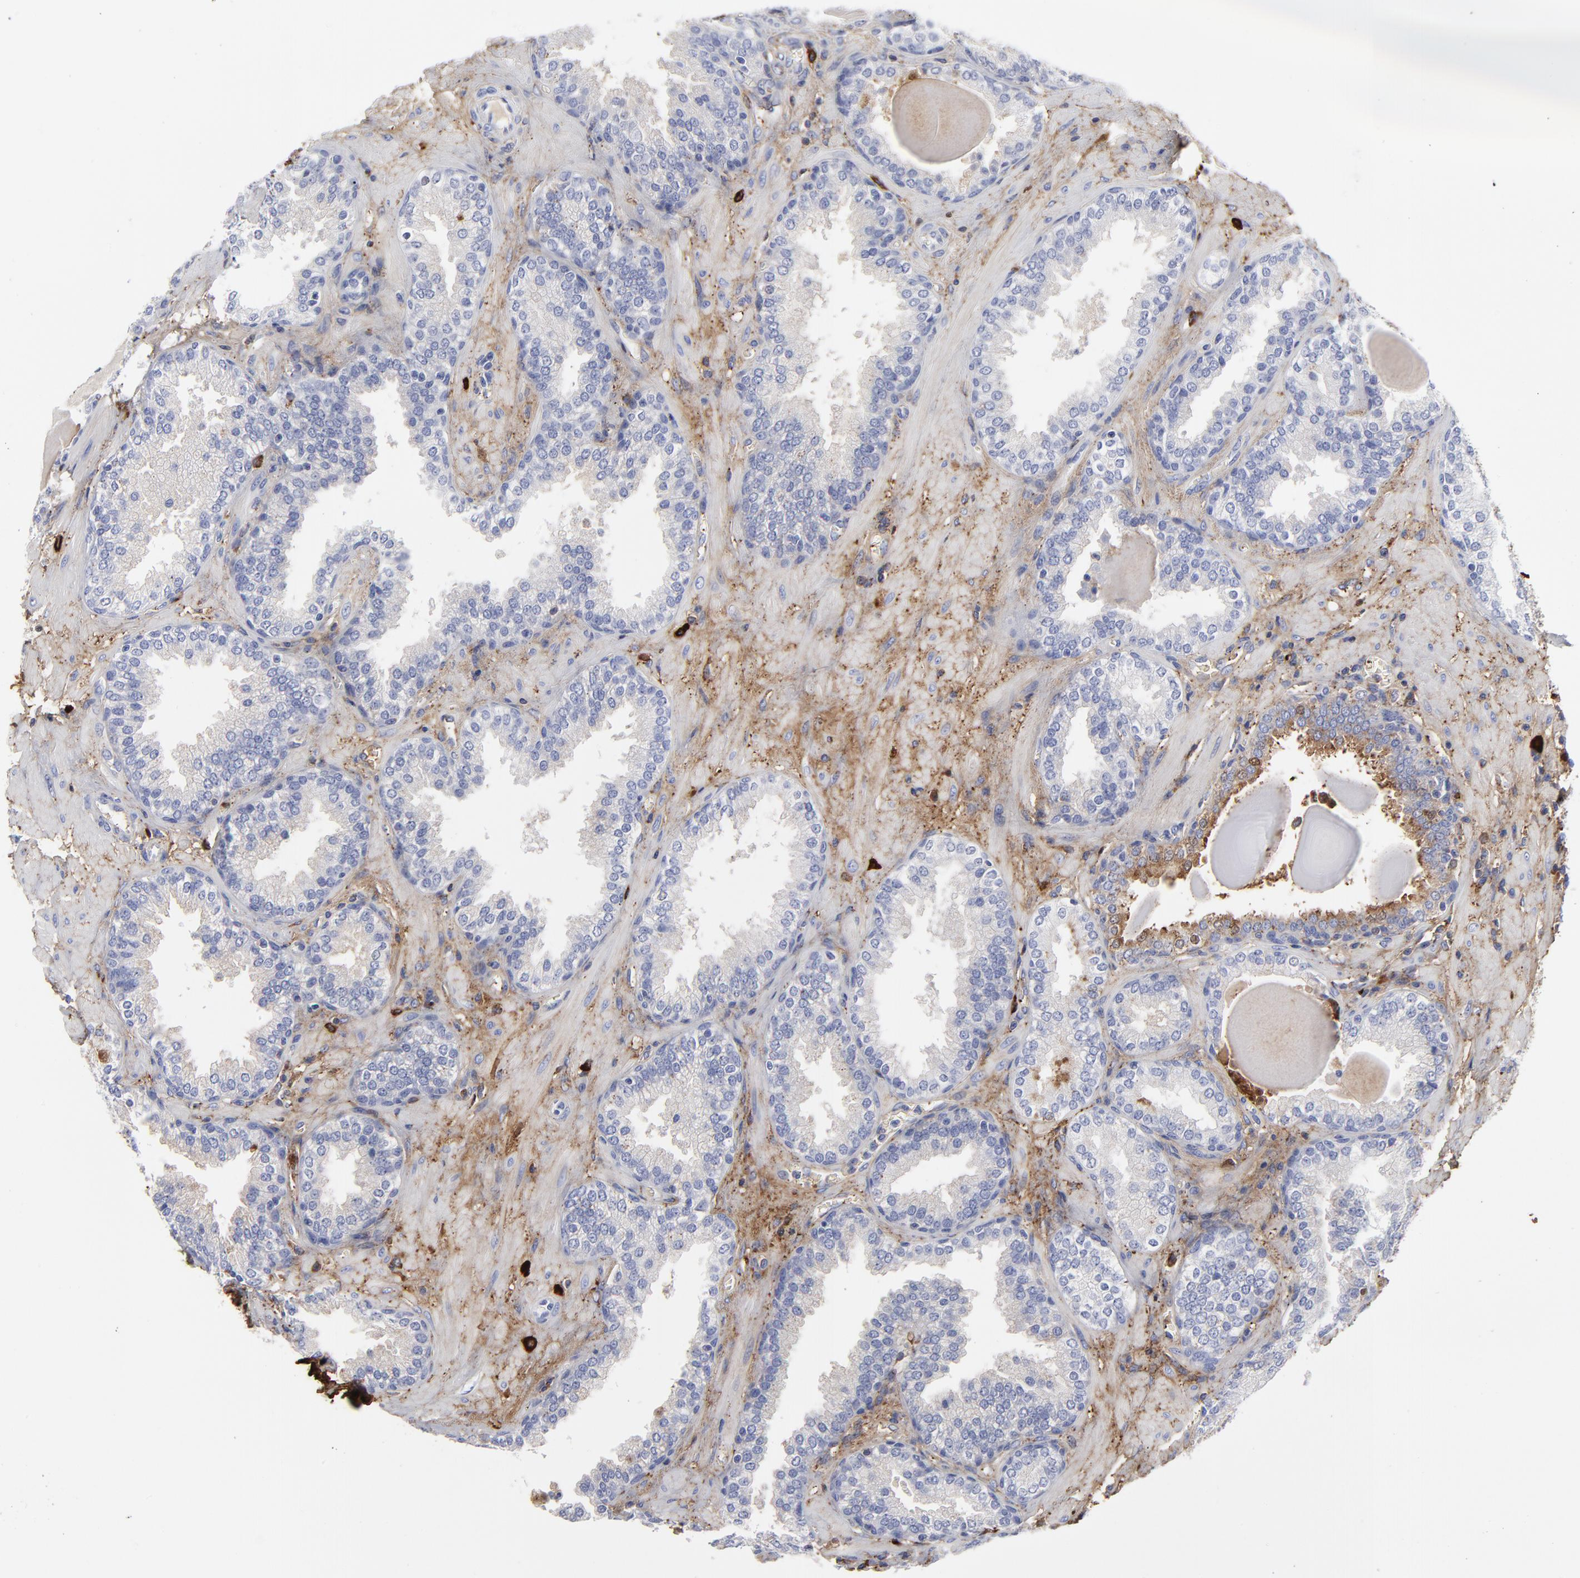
{"staining": {"intensity": "negative", "quantity": "none", "location": "none"}, "tissue": "prostate", "cell_type": "Glandular cells", "image_type": "normal", "snomed": [{"axis": "morphology", "description": "Normal tissue, NOS"}, {"axis": "topography", "description": "Prostate"}], "caption": "A high-resolution photomicrograph shows immunohistochemistry staining of unremarkable prostate, which displays no significant staining in glandular cells. Brightfield microscopy of immunohistochemistry (IHC) stained with DAB (brown) and hematoxylin (blue), captured at high magnification.", "gene": "DCN", "patient": {"sex": "male", "age": 51}}